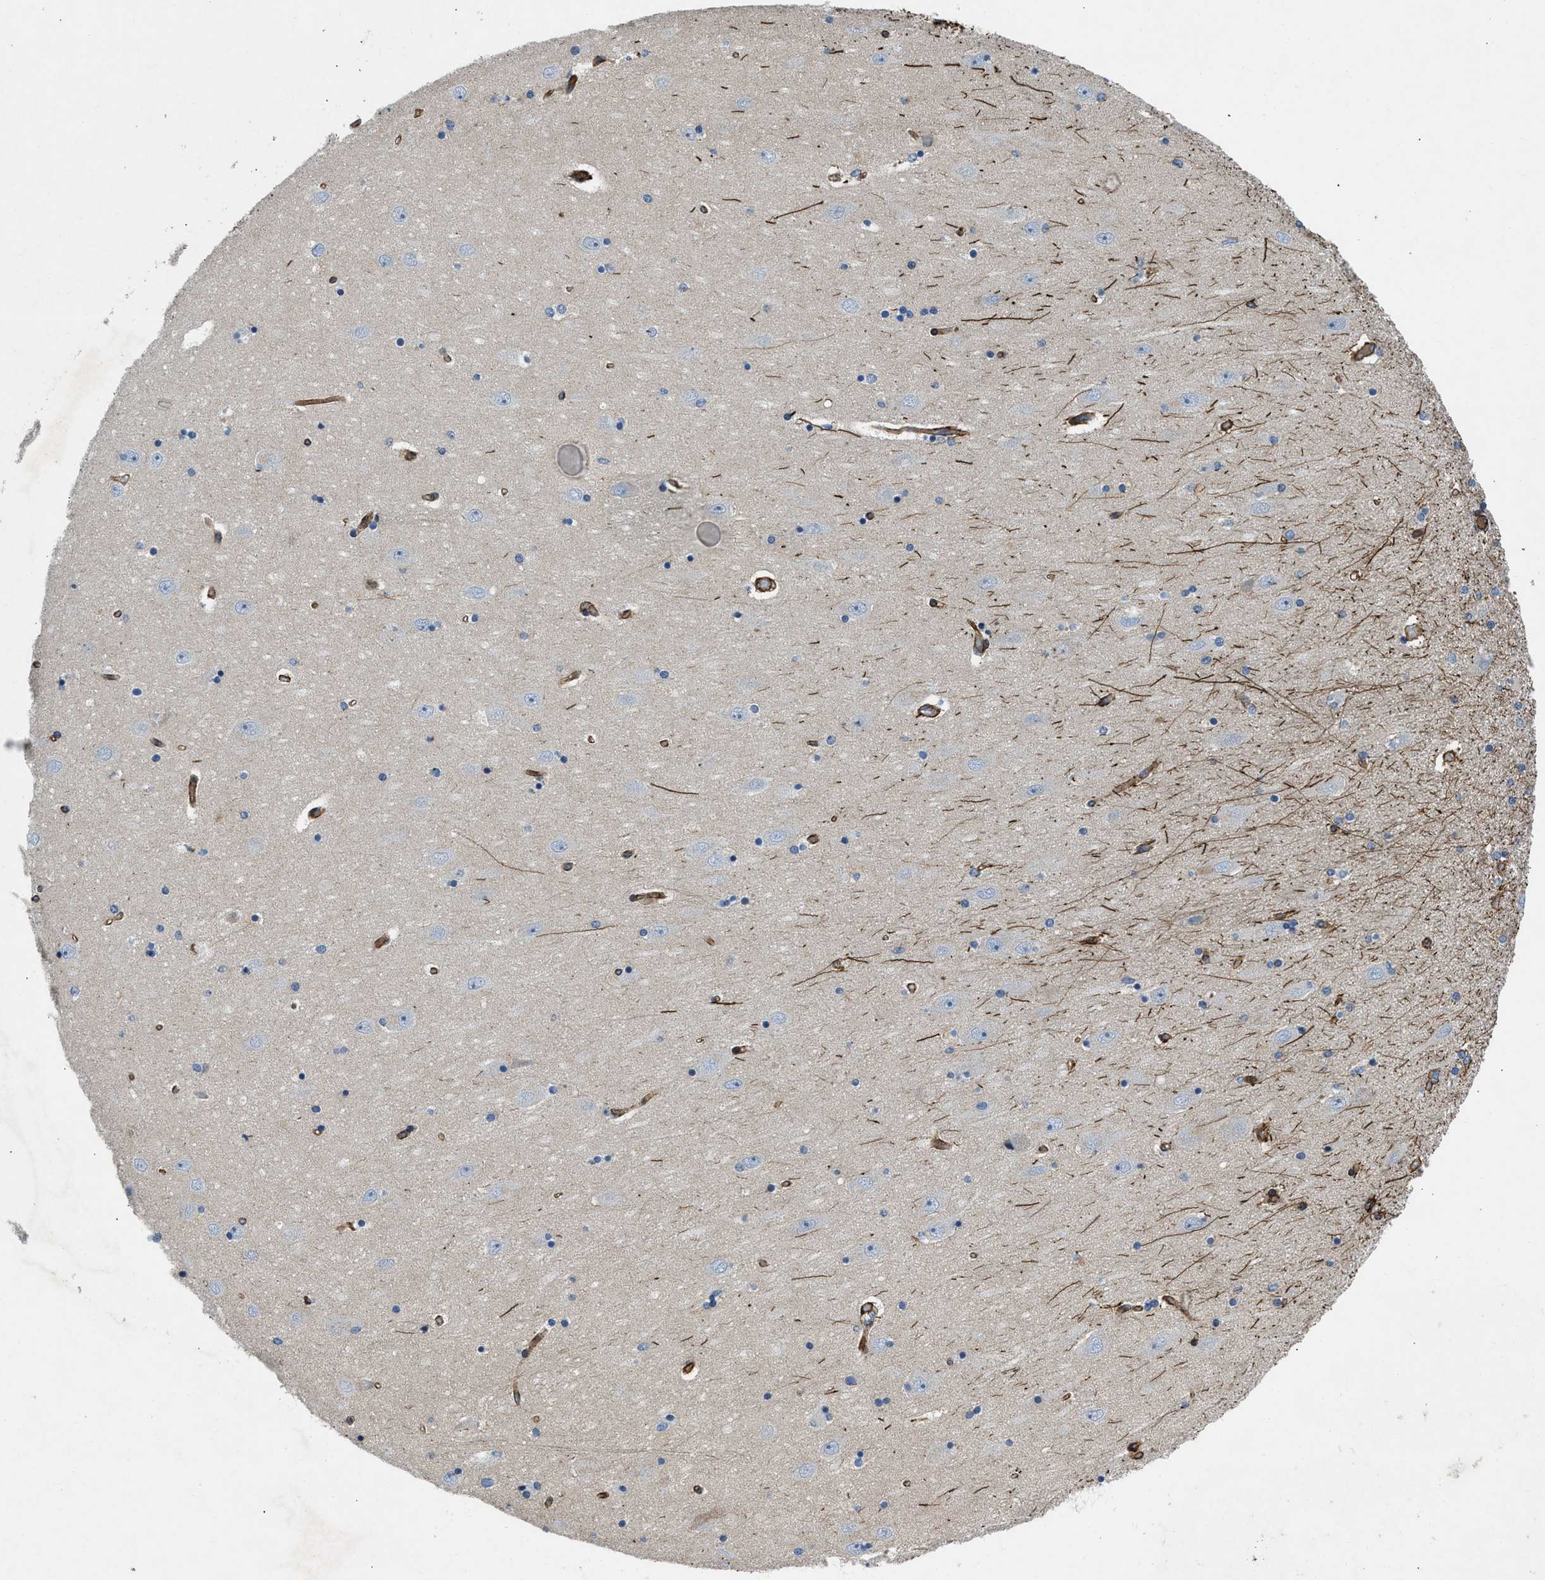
{"staining": {"intensity": "strong", "quantity": "<25%", "location": "cytoplasmic/membranous"}, "tissue": "hippocampus", "cell_type": "Glial cells", "image_type": "normal", "snomed": [{"axis": "morphology", "description": "Normal tissue, NOS"}, {"axis": "topography", "description": "Hippocampus"}], "caption": "Immunohistochemical staining of benign hippocampus shows <25% levels of strong cytoplasmic/membranous protein positivity in approximately <25% of glial cells. The staining was performed using DAB, with brown indicating positive protein expression. Nuclei are stained blue with hematoxylin.", "gene": "NYNRIN", "patient": {"sex": "female", "age": 54}}